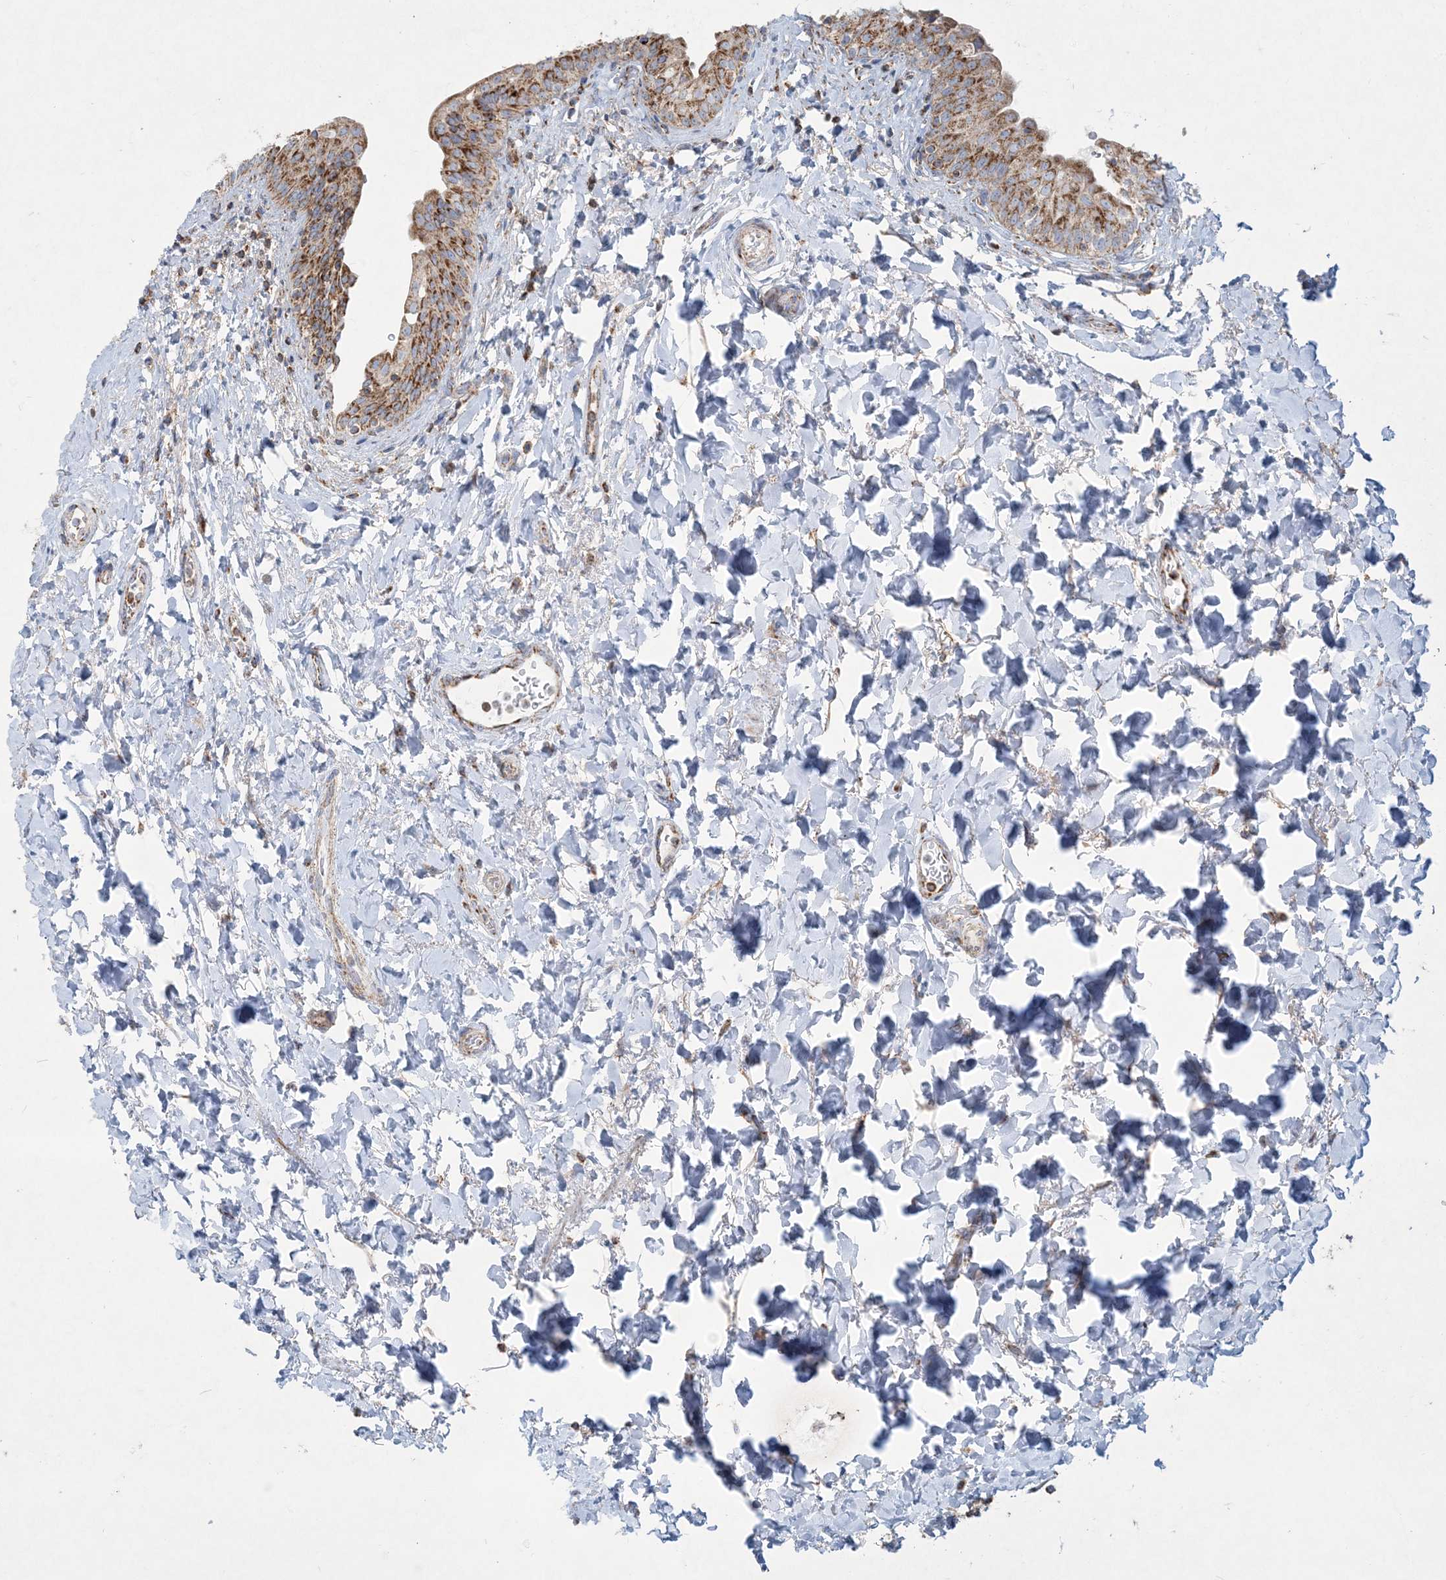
{"staining": {"intensity": "moderate", "quantity": ">75%", "location": "cytoplasmic/membranous"}, "tissue": "urinary bladder", "cell_type": "Urothelial cells", "image_type": "normal", "snomed": [{"axis": "morphology", "description": "Normal tissue, NOS"}, {"axis": "topography", "description": "Urinary bladder"}], "caption": "A high-resolution micrograph shows immunohistochemistry (IHC) staining of unremarkable urinary bladder, which displays moderate cytoplasmic/membranous positivity in about >75% of urothelial cells.", "gene": "BEND4", "patient": {"sex": "male", "age": 83}}